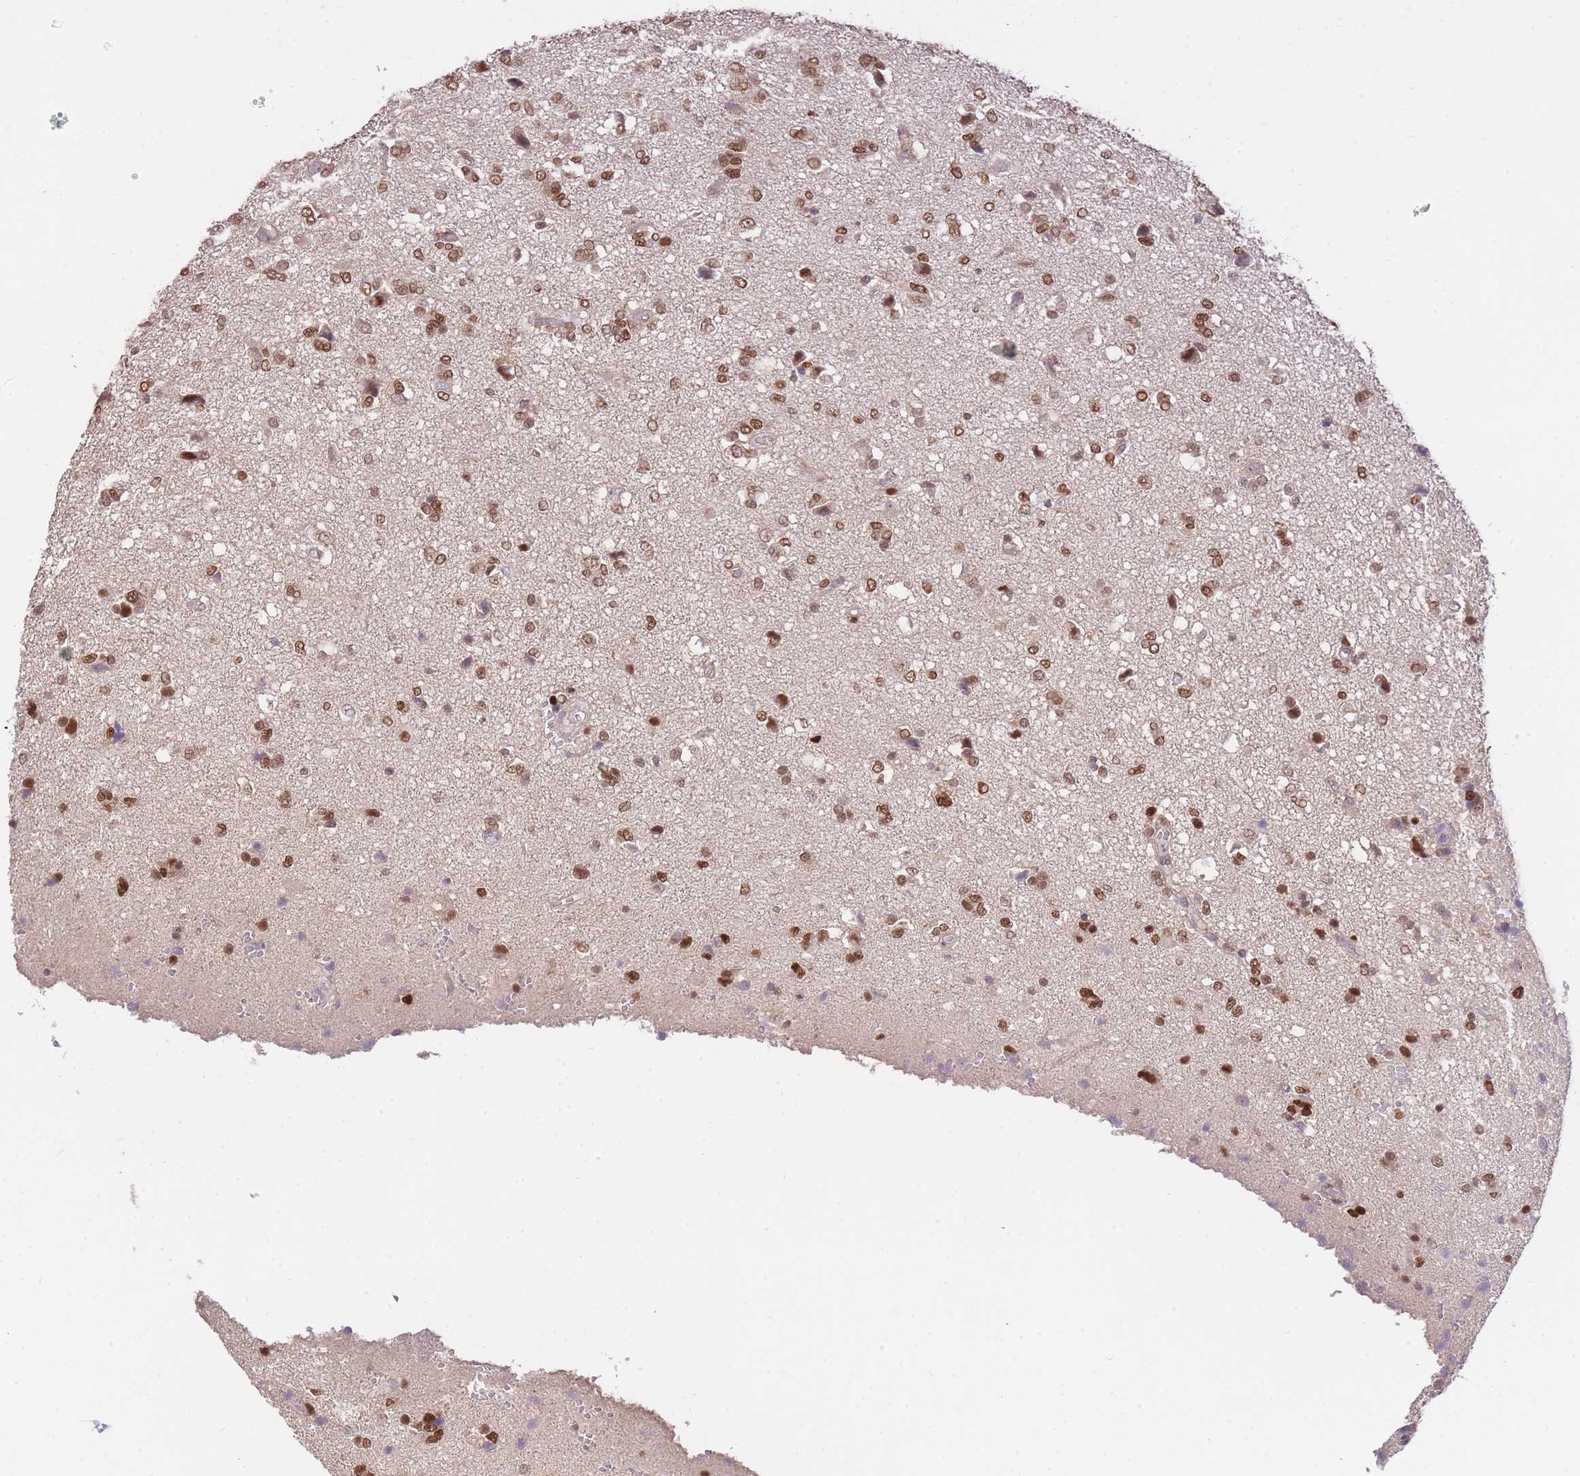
{"staining": {"intensity": "moderate", "quantity": ">75%", "location": "nuclear"}, "tissue": "glioma", "cell_type": "Tumor cells", "image_type": "cancer", "snomed": [{"axis": "morphology", "description": "Glioma, malignant, High grade"}, {"axis": "topography", "description": "Brain"}], "caption": "This photomicrograph reveals glioma stained with immunohistochemistry (IHC) to label a protein in brown. The nuclear of tumor cells show moderate positivity for the protein. Nuclei are counter-stained blue.", "gene": "UBXN7", "patient": {"sex": "female", "age": 59}}